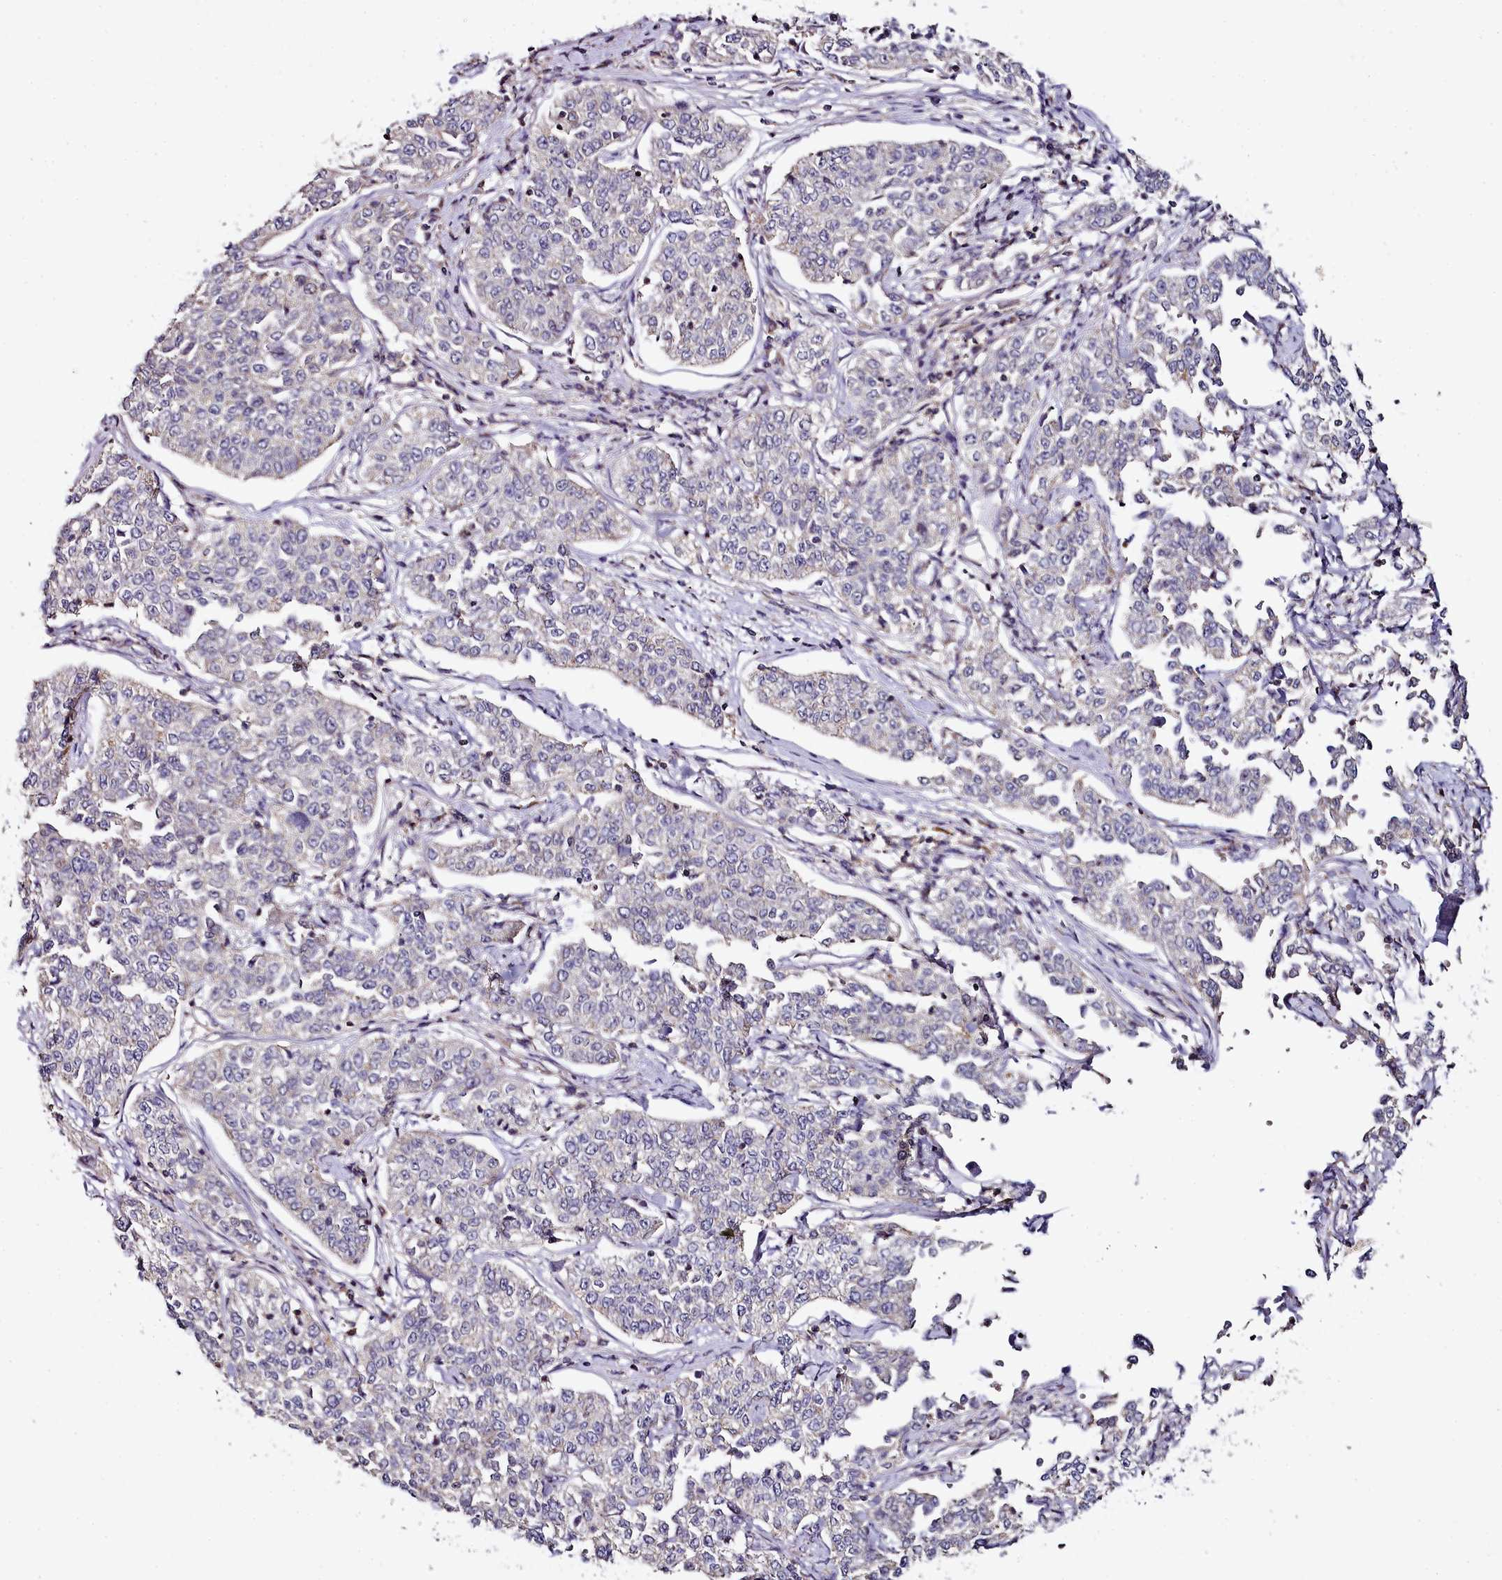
{"staining": {"intensity": "negative", "quantity": "none", "location": "none"}, "tissue": "cervical cancer", "cell_type": "Tumor cells", "image_type": "cancer", "snomed": [{"axis": "morphology", "description": "Squamous cell carcinoma, NOS"}, {"axis": "topography", "description": "Cervix"}], "caption": "Immunohistochemistry (IHC) image of human cervical cancer (squamous cell carcinoma) stained for a protein (brown), which reveals no staining in tumor cells.", "gene": "ACSS1", "patient": {"sex": "female", "age": 35}}